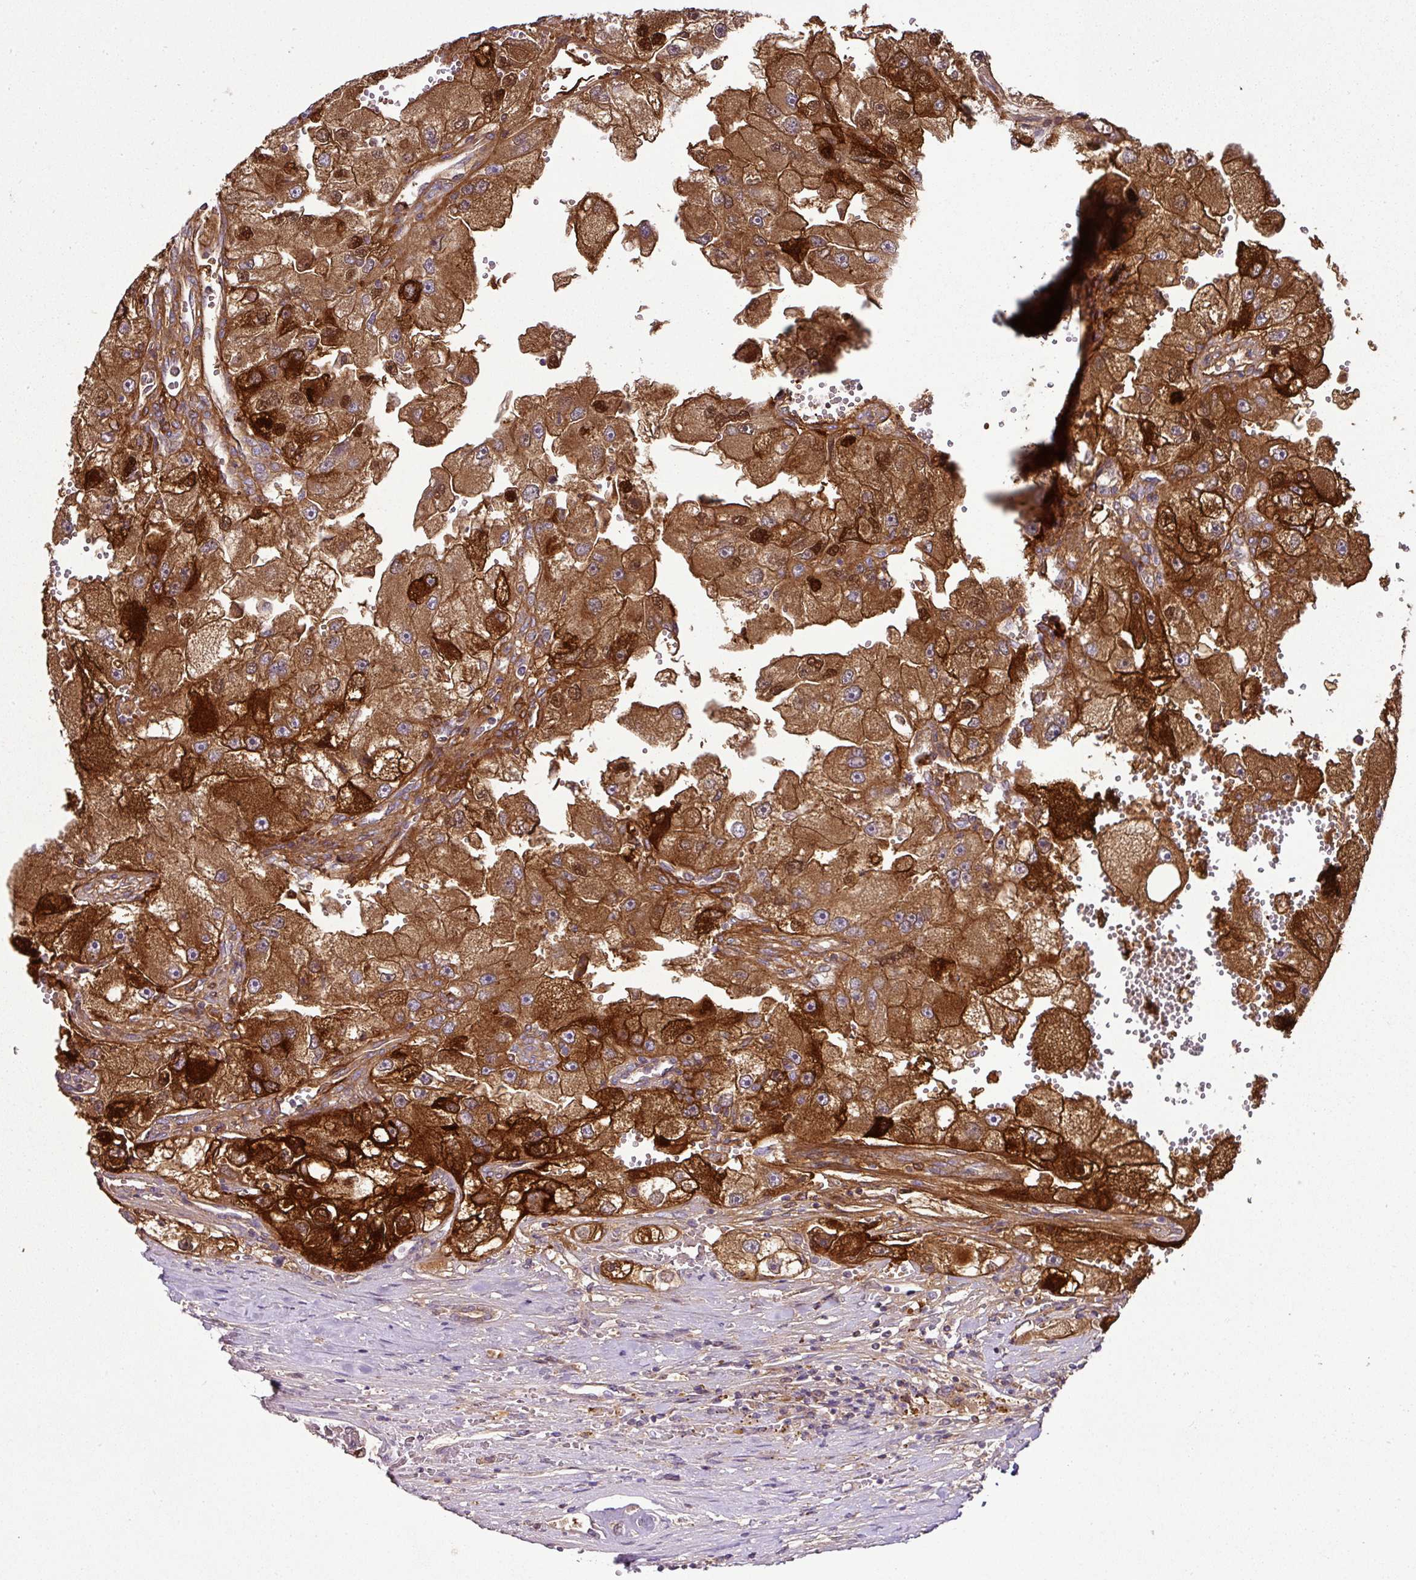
{"staining": {"intensity": "strong", "quantity": ">75%", "location": "cytoplasmic/membranous"}, "tissue": "renal cancer", "cell_type": "Tumor cells", "image_type": "cancer", "snomed": [{"axis": "morphology", "description": "Adenocarcinoma, NOS"}, {"axis": "topography", "description": "Kidney"}], "caption": "Renal adenocarcinoma stained with DAB immunohistochemistry exhibits high levels of strong cytoplasmic/membranous expression in about >75% of tumor cells. The staining was performed using DAB (3,3'-diaminobenzidine), with brown indicating positive protein expression. Nuclei are stained blue with hematoxylin.", "gene": "TMEM107", "patient": {"sex": "male", "age": 63}}